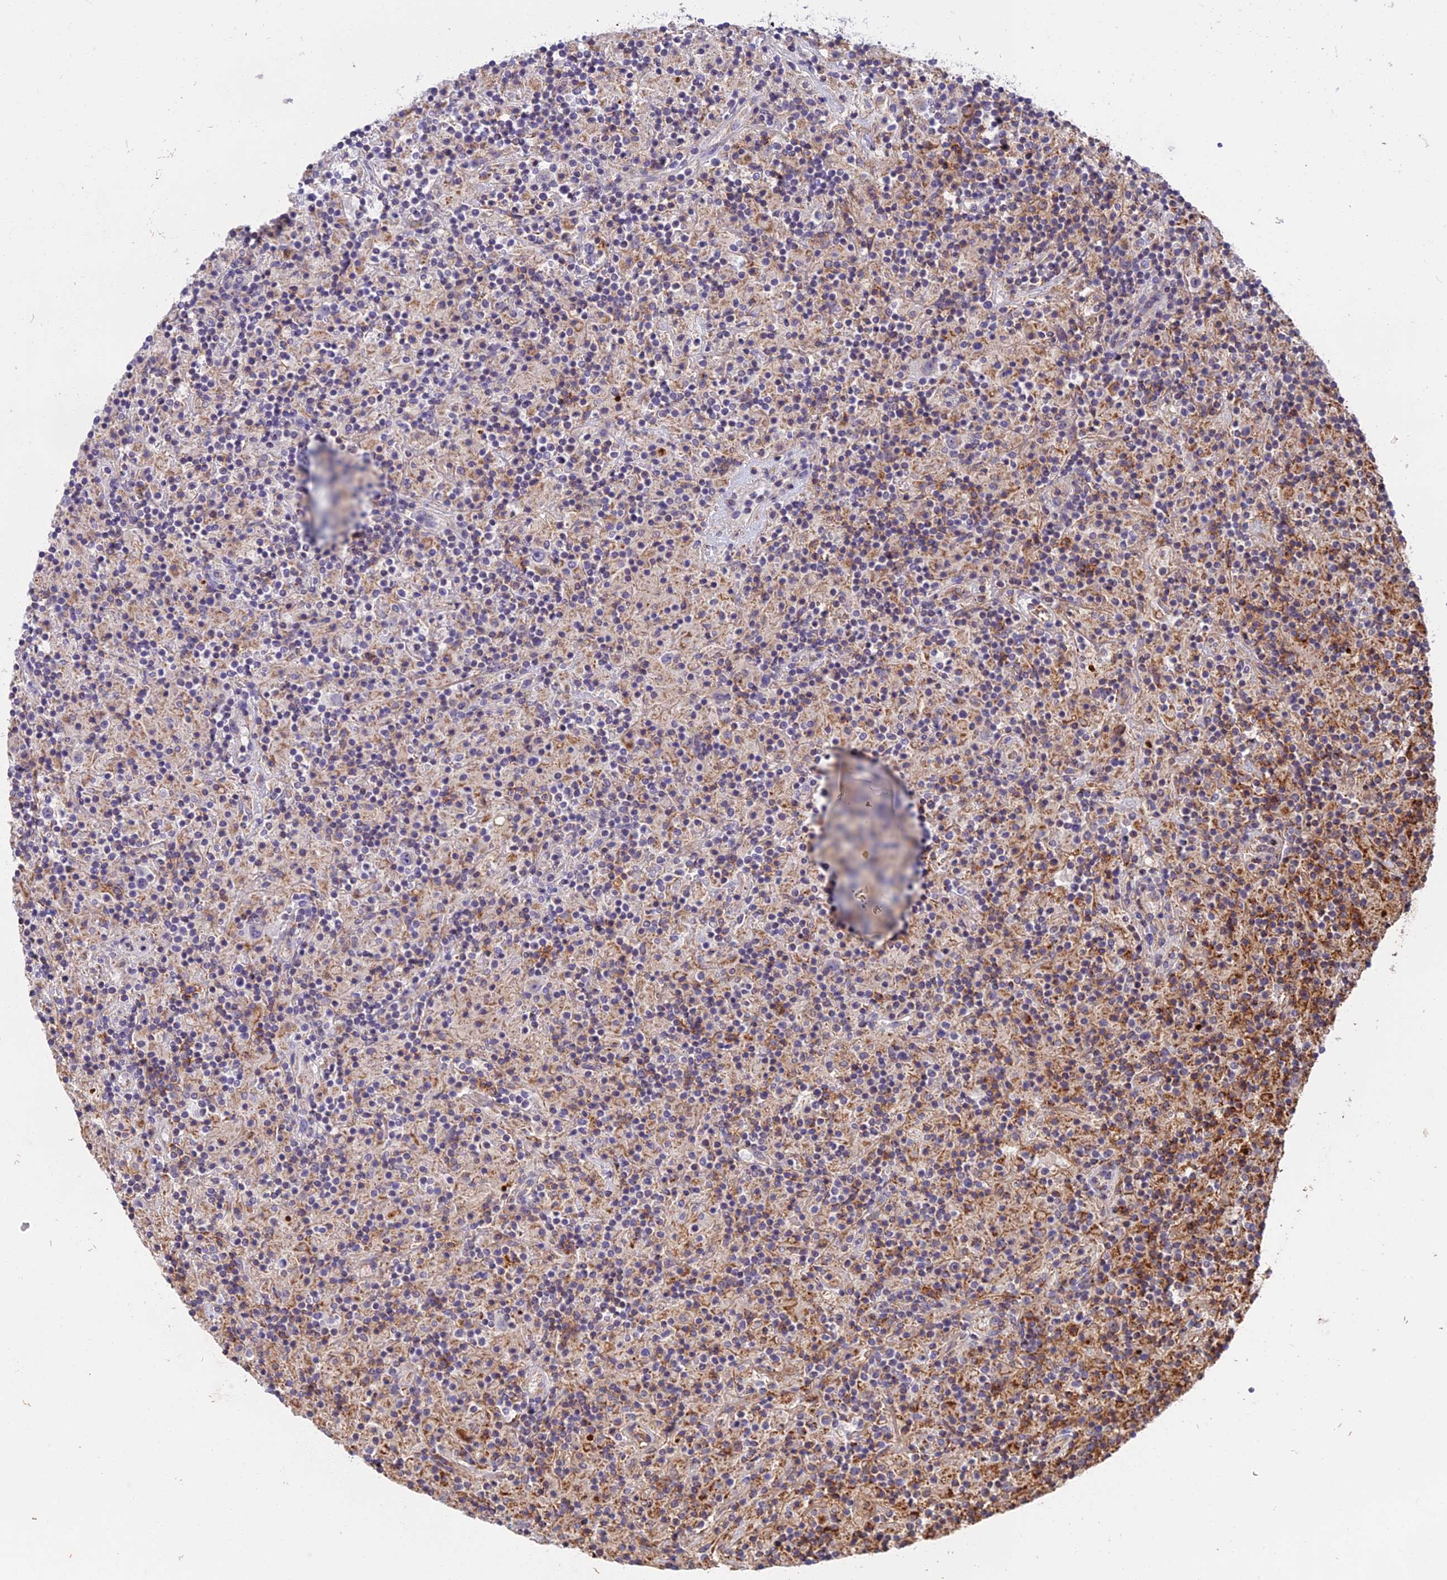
{"staining": {"intensity": "negative", "quantity": "none", "location": "none"}, "tissue": "lymphoma", "cell_type": "Tumor cells", "image_type": "cancer", "snomed": [{"axis": "morphology", "description": "Hodgkin's disease, NOS"}, {"axis": "topography", "description": "Lymph node"}], "caption": "DAB immunohistochemical staining of human lymphoma demonstrates no significant positivity in tumor cells.", "gene": "EDAR", "patient": {"sex": "male", "age": 70}}